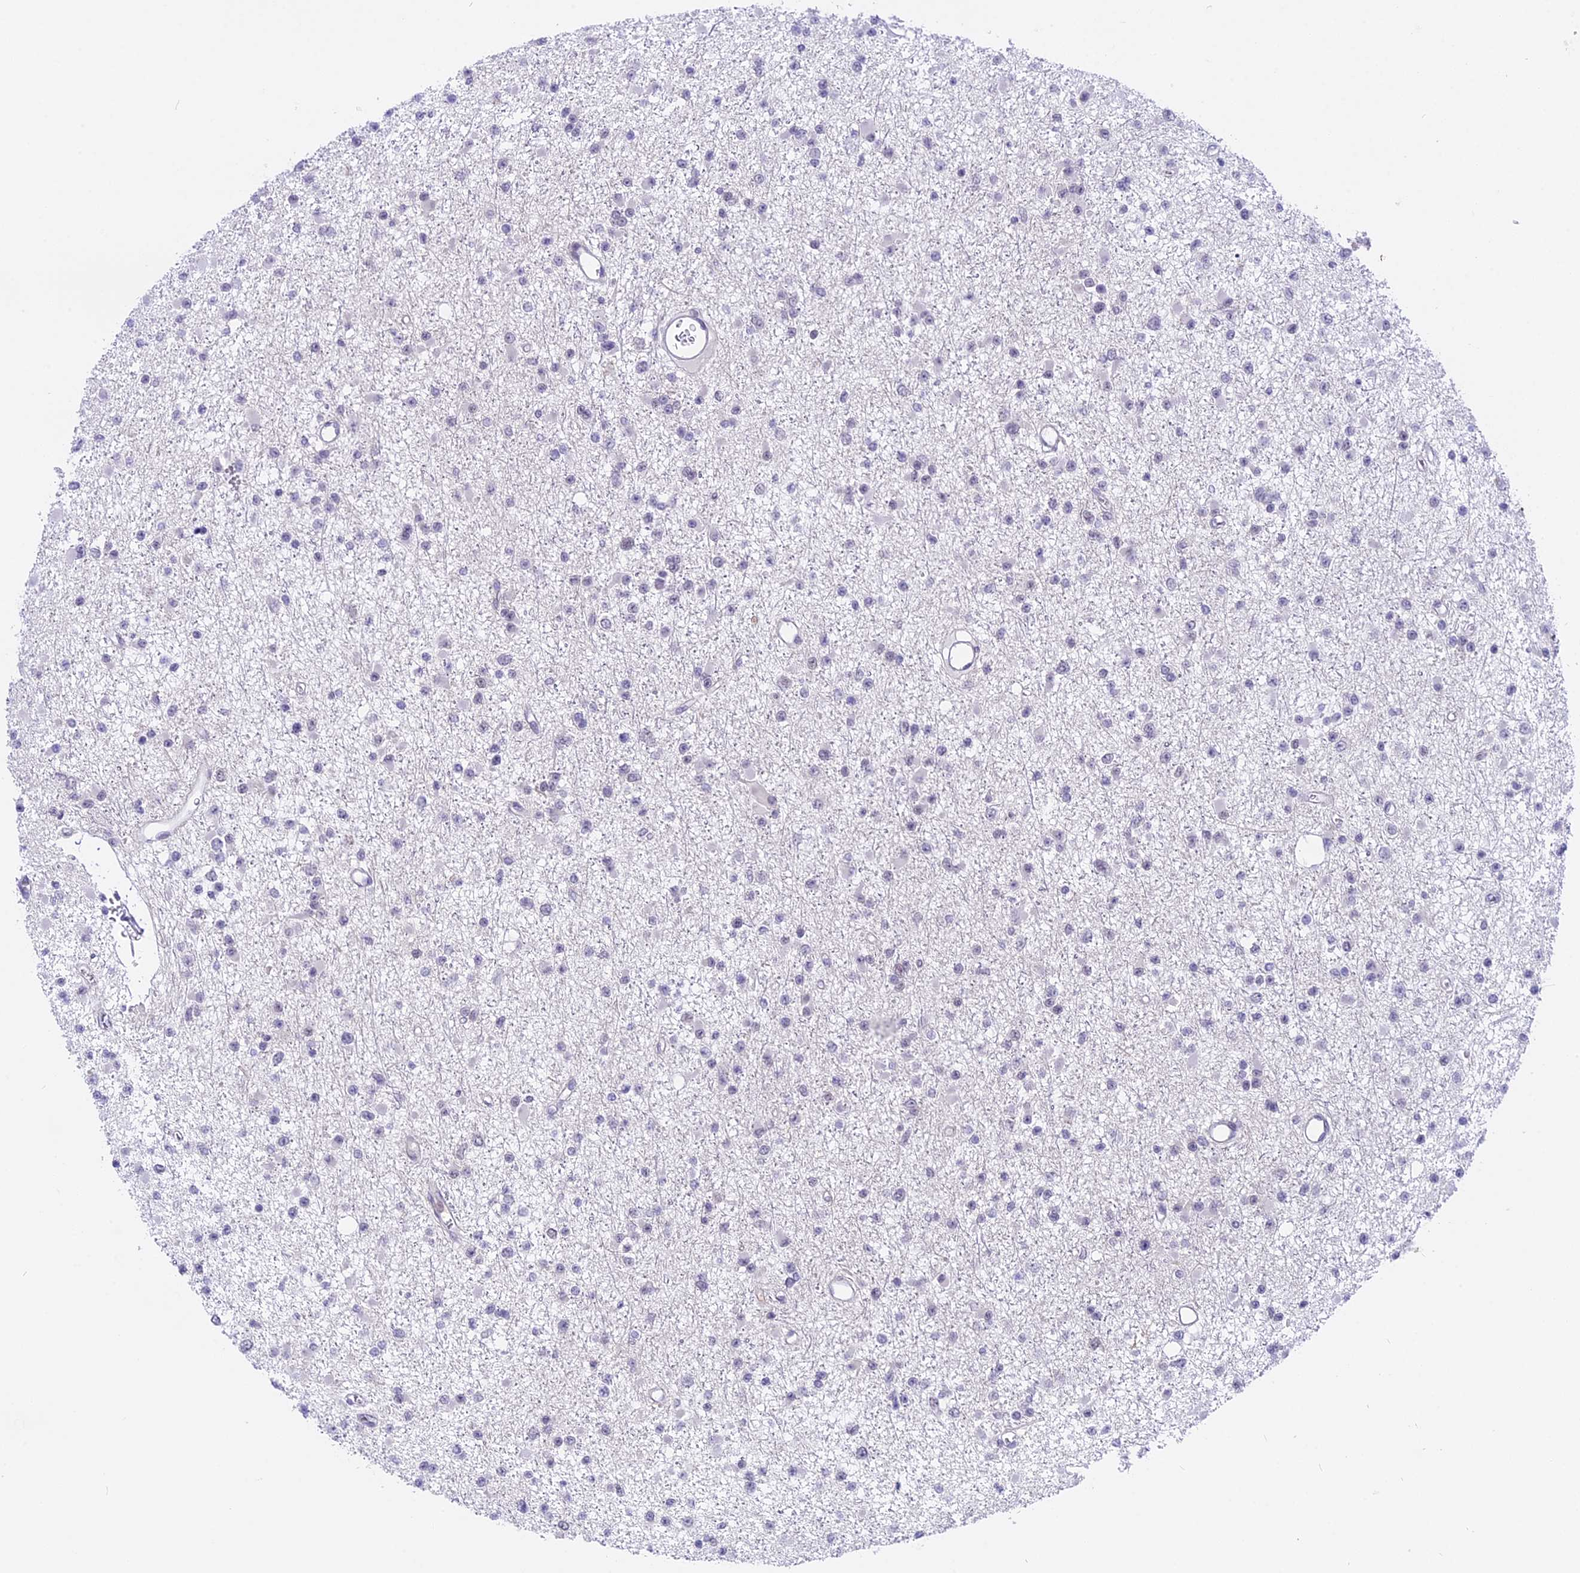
{"staining": {"intensity": "negative", "quantity": "none", "location": "none"}, "tissue": "glioma", "cell_type": "Tumor cells", "image_type": "cancer", "snomed": [{"axis": "morphology", "description": "Glioma, malignant, Low grade"}, {"axis": "topography", "description": "Brain"}], "caption": "IHC micrograph of neoplastic tissue: human glioma stained with DAB reveals no significant protein expression in tumor cells.", "gene": "TADA3", "patient": {"sex": "female", "age": 22}}